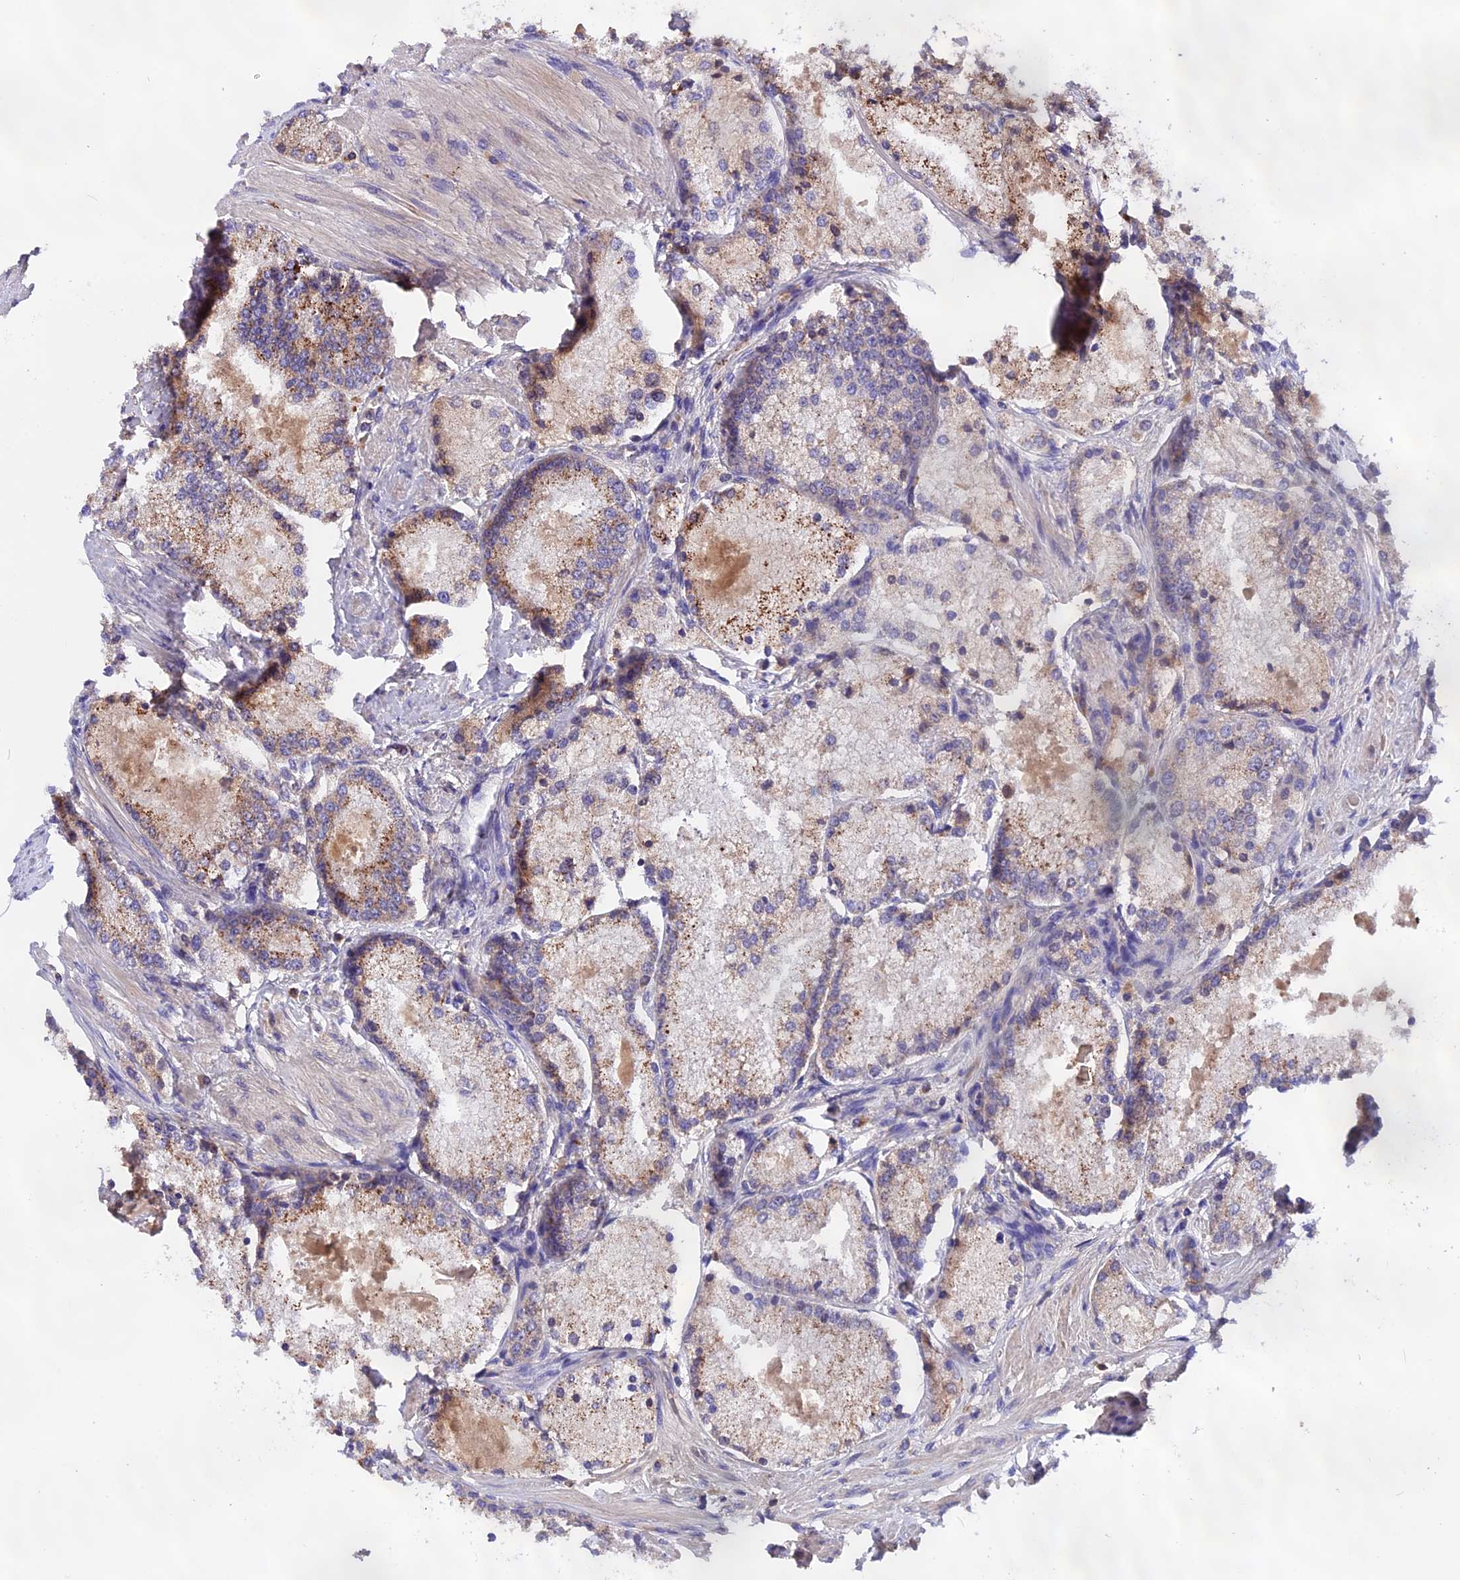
{"staining": {"intensity": "moderate", "quantity": "25%-75%", "location": "cytoplasmic/membranous"}, "tissue": "prostate cancer", "cell_type": "Tumor cells", "image_type": "cancer", "snomed": [{"axis": "morphology", "description": "Adenocarcinoma, Low grade"}, {"axis": "topography", "description": "Prostate"}], "caption": "Adenocarcinoma (low-grade) (prostate) stained for a protein displays moderate cytoplasmic/membranous positivity in tumor cells. Immunohistochemistry stains the protein in brown and the nuclei are stained blue.", "gene": "MARK4", "patient": {"sex": "male", "age": 74}}